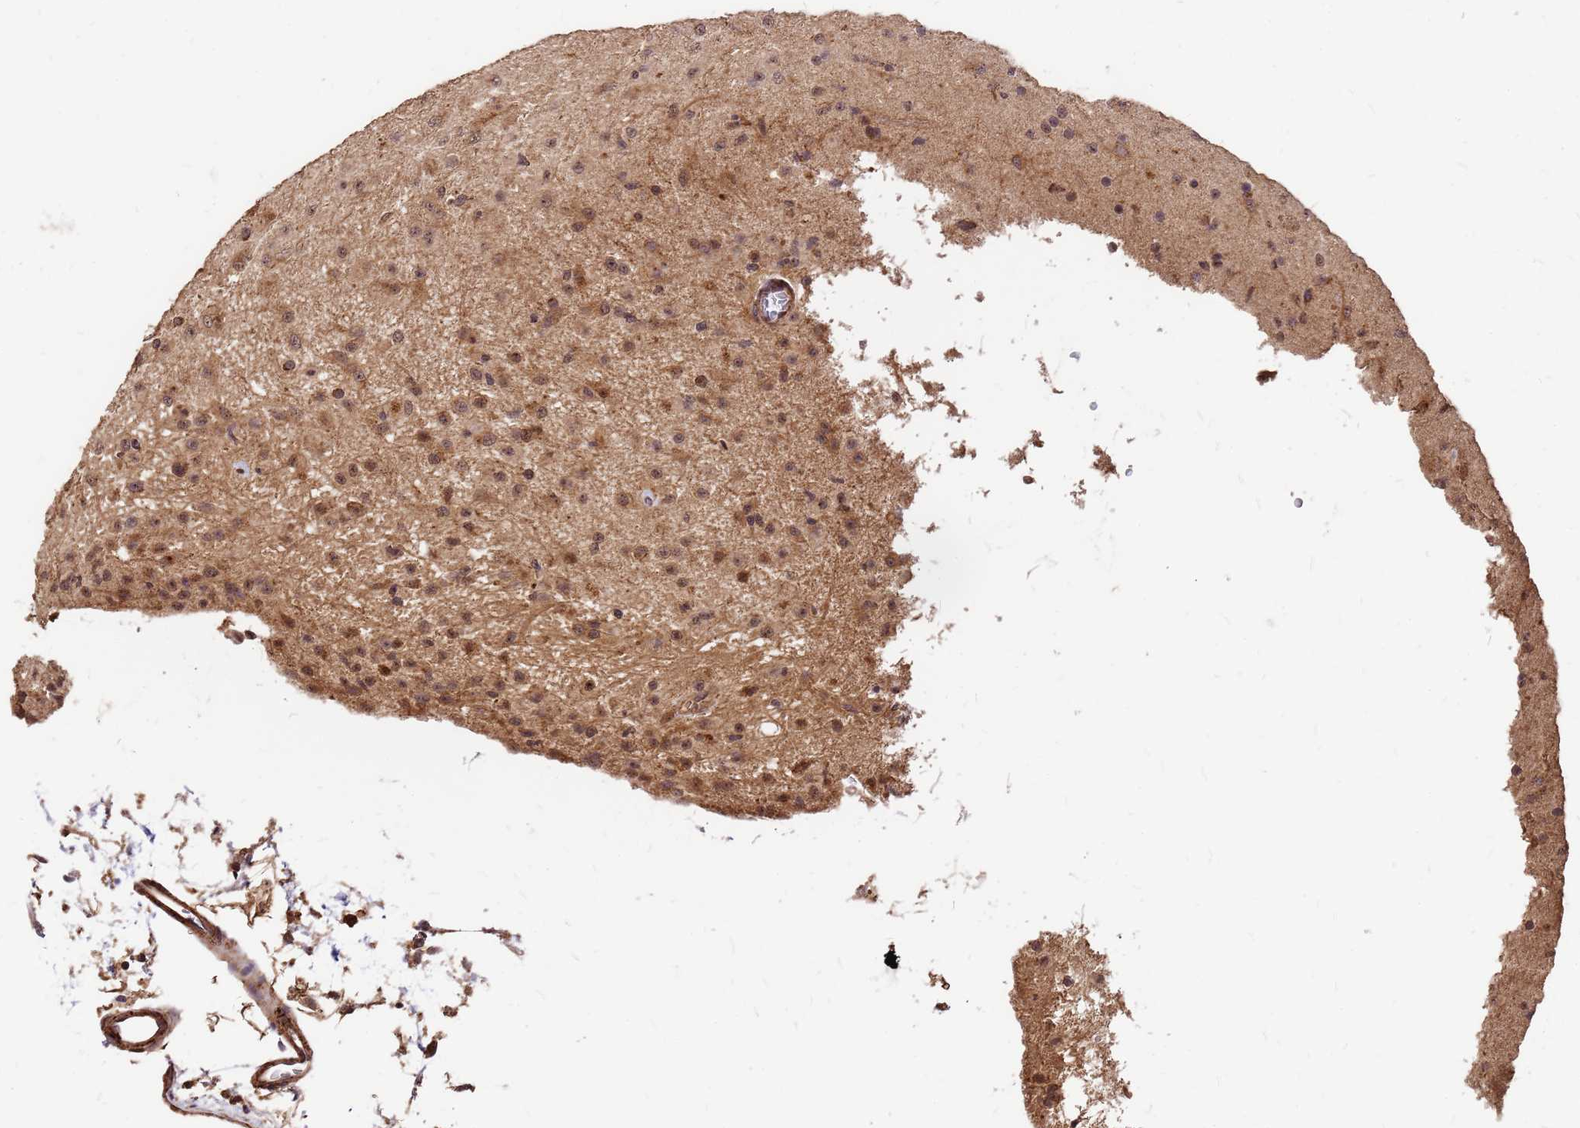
{"staining": {"intensity": "moderate", "quantity": ">75%", "location": "cytoplasmic/membranous,nuclear"}, "tissue": "glioma", "cell_type": "Tumor cells", "image_type": "cancer", "snomed": [{"axis": "morphology", "description": "Glioma, malignant, Low grade"}, {"axis": "topography", "description": "Brain"}], "caption": "Moderate cytoplasmic/membranous and nuclear positivity for a protein is present in approximately >75% of tumor cells of malignant low-grade glioma using IHC.", "gene": "GPATCH8", "patient": {"sex": "male", "age": 65}}